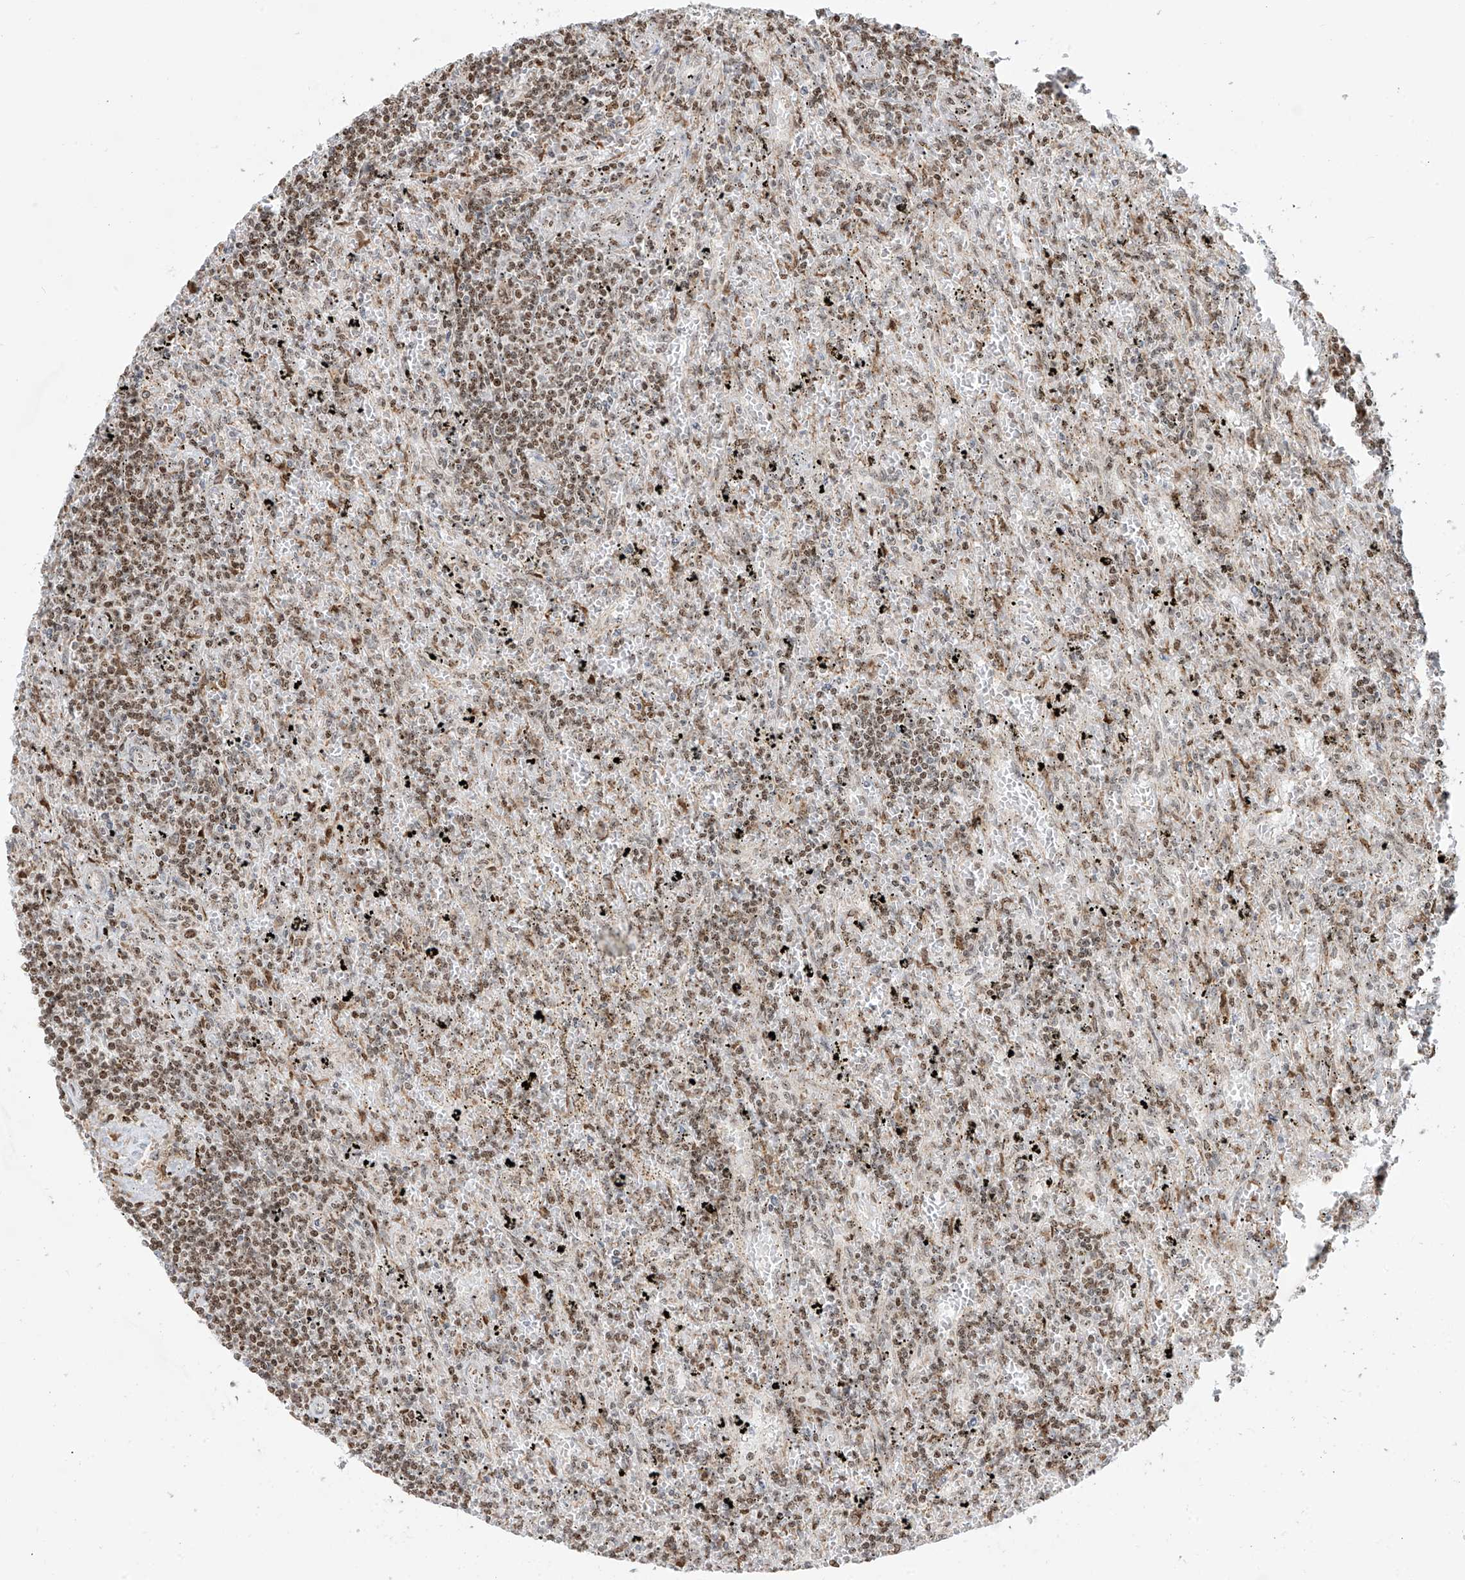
{"staining": {"intensity": "moderate", "quantity": ">75%", "location": "nuclear"}, "tissue": "lymphoma", "cell_type": "Tumor cells", "image_type": "cancer", "snomed": [{"axis": "morphology", "description": "Malignant lymphoma, non-Hodgkin's type, Low grade"}, {"axis": "topography", "description": "Spleen"}], "caption": "Approximately >75% of tumor cells in human lymphoma exhibit moderate nuclear protein positivity as visualized by brown immunohistochemical staining.", "gene": "ZBTB8A", "patient": {"sex": "male", "age": 76}}